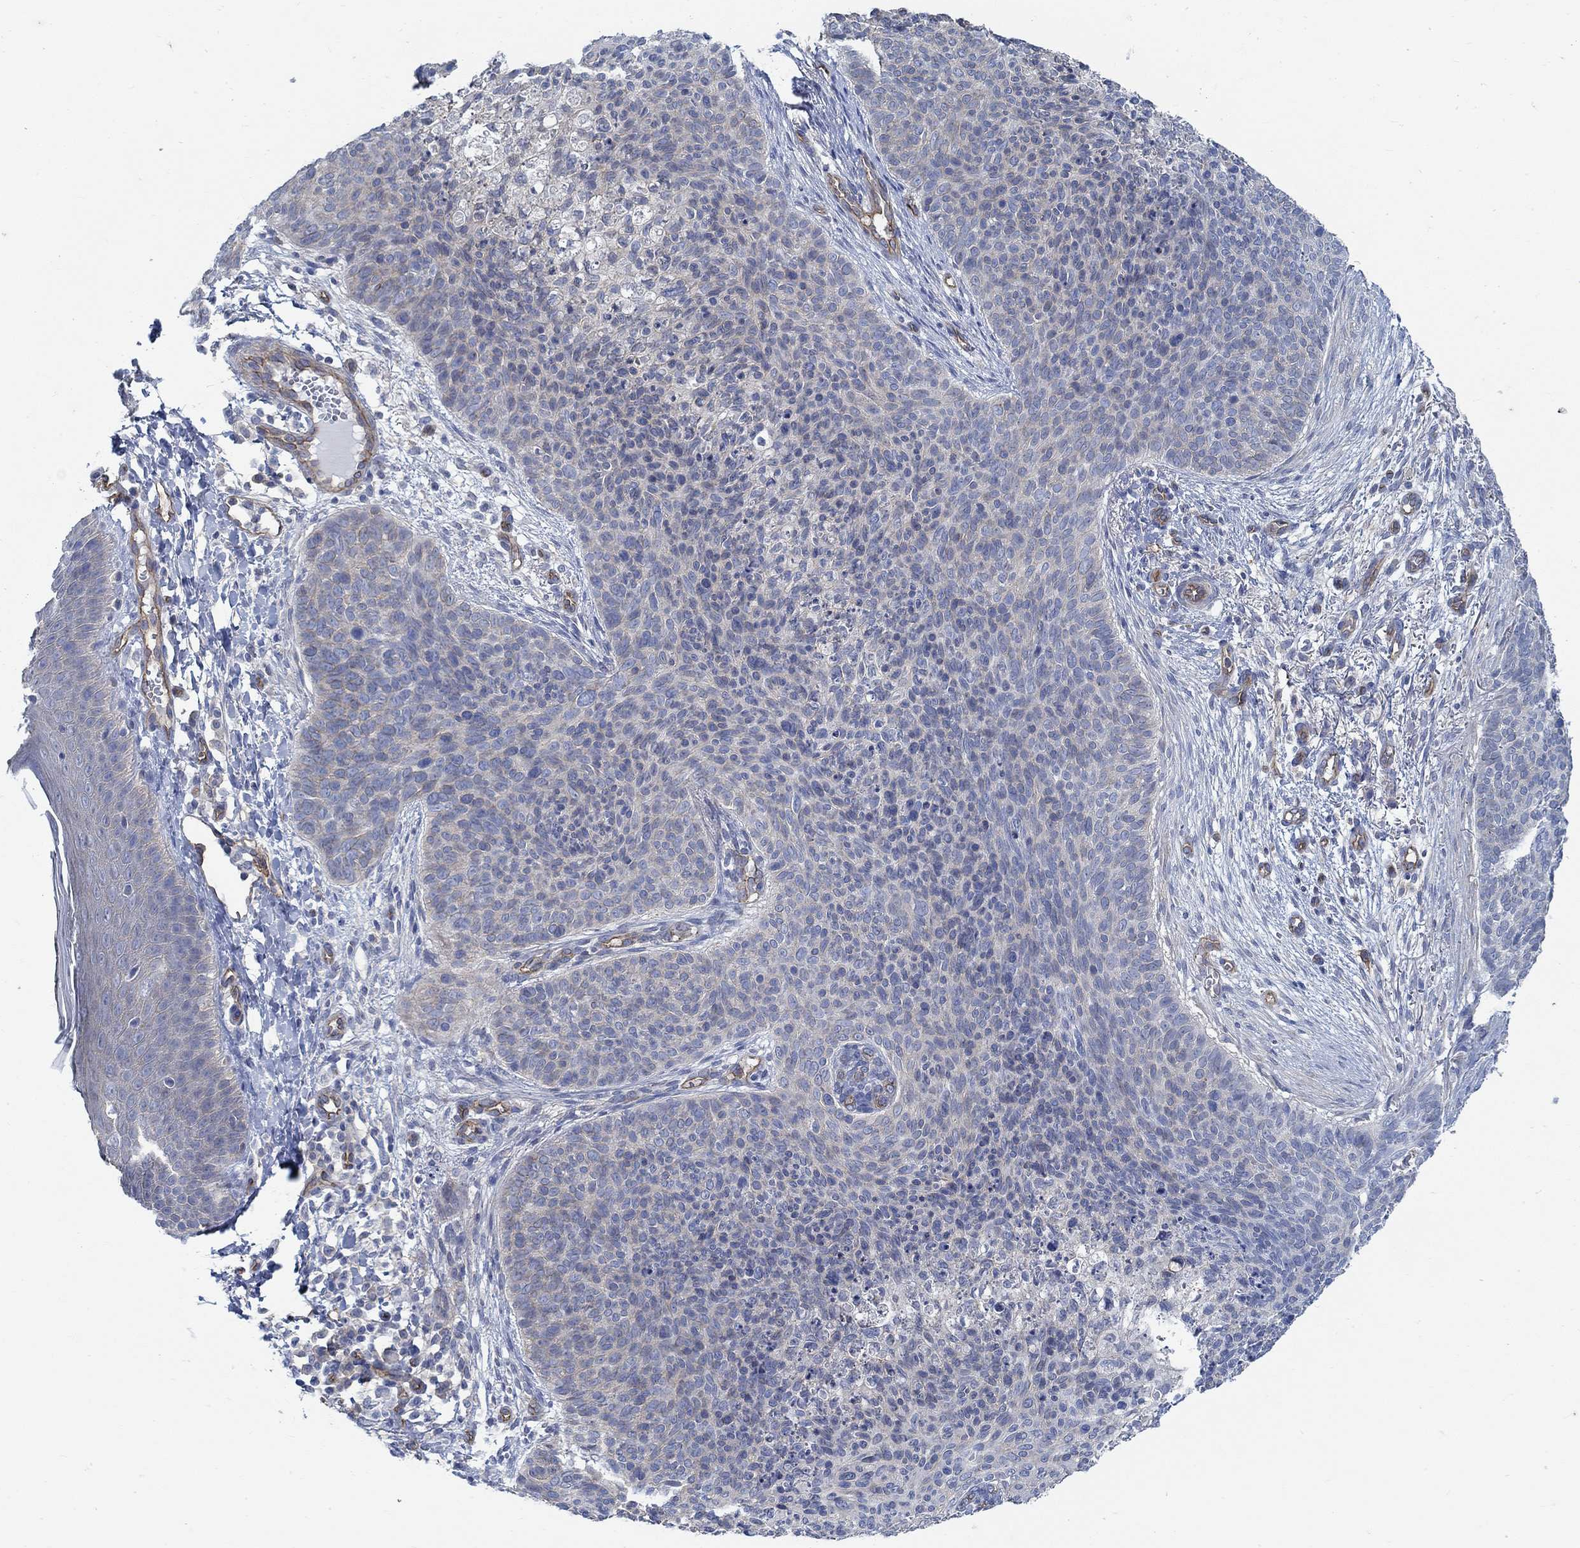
{"staining": {"intensity": "negative", "quantity": "none", "location": "none"}, "tissue": "skin cancer", "cell_type": "Tumor cells", "image_type": "cancer", "snomed": [{"axis": "morphology", "description": "Basal cell carcinoma"}, {"axis": "topography", "description": "Skin"}], "caption": "Image shows no significant protein positivity in tumor cells of basal cell carcinoma (skin).", "gene": "TMEM198", "patient": {"sex": "male", "age": 64}}